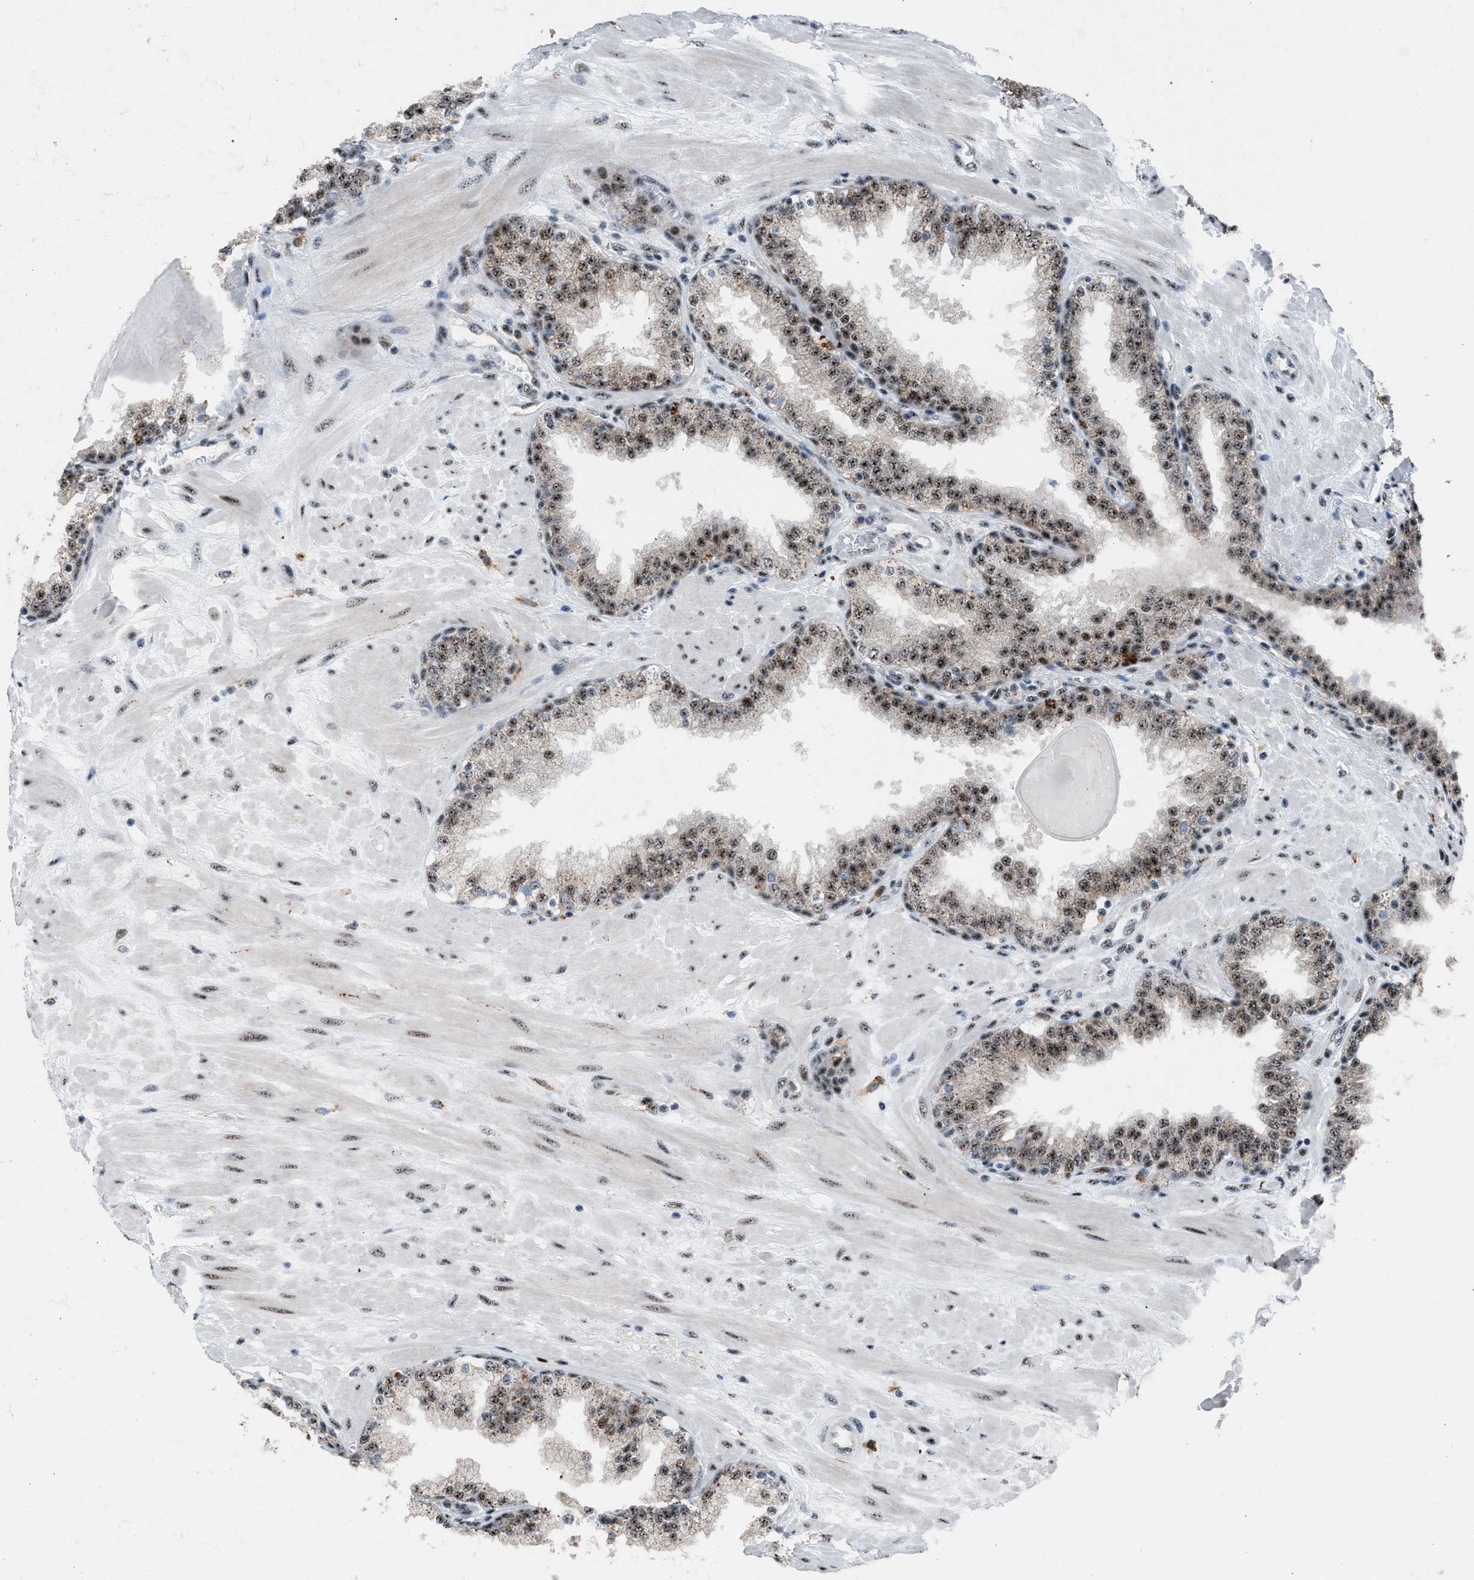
{"staining": {"intensity": "moderate", "quantity": "25%-75%", "location": "cytoplasmic/membranous,nuclear"}, "tissue": "prostate", "cell_type": "Glandular cells", "image_type": "normal", "snomed": [{"axis": "morphology", "description": "Normal tissue, NOS"}, {"axis": "topography", "description": "Prostate"}], "caption": "Brown immunohistochemical staining in unremarkable prostate shows moderate cytoplasmic/membranous,nuclear expression in about 25%-75% of glandular cells.", "gene": "CENPP", "patient": {"sex": "male", "age": 51}}